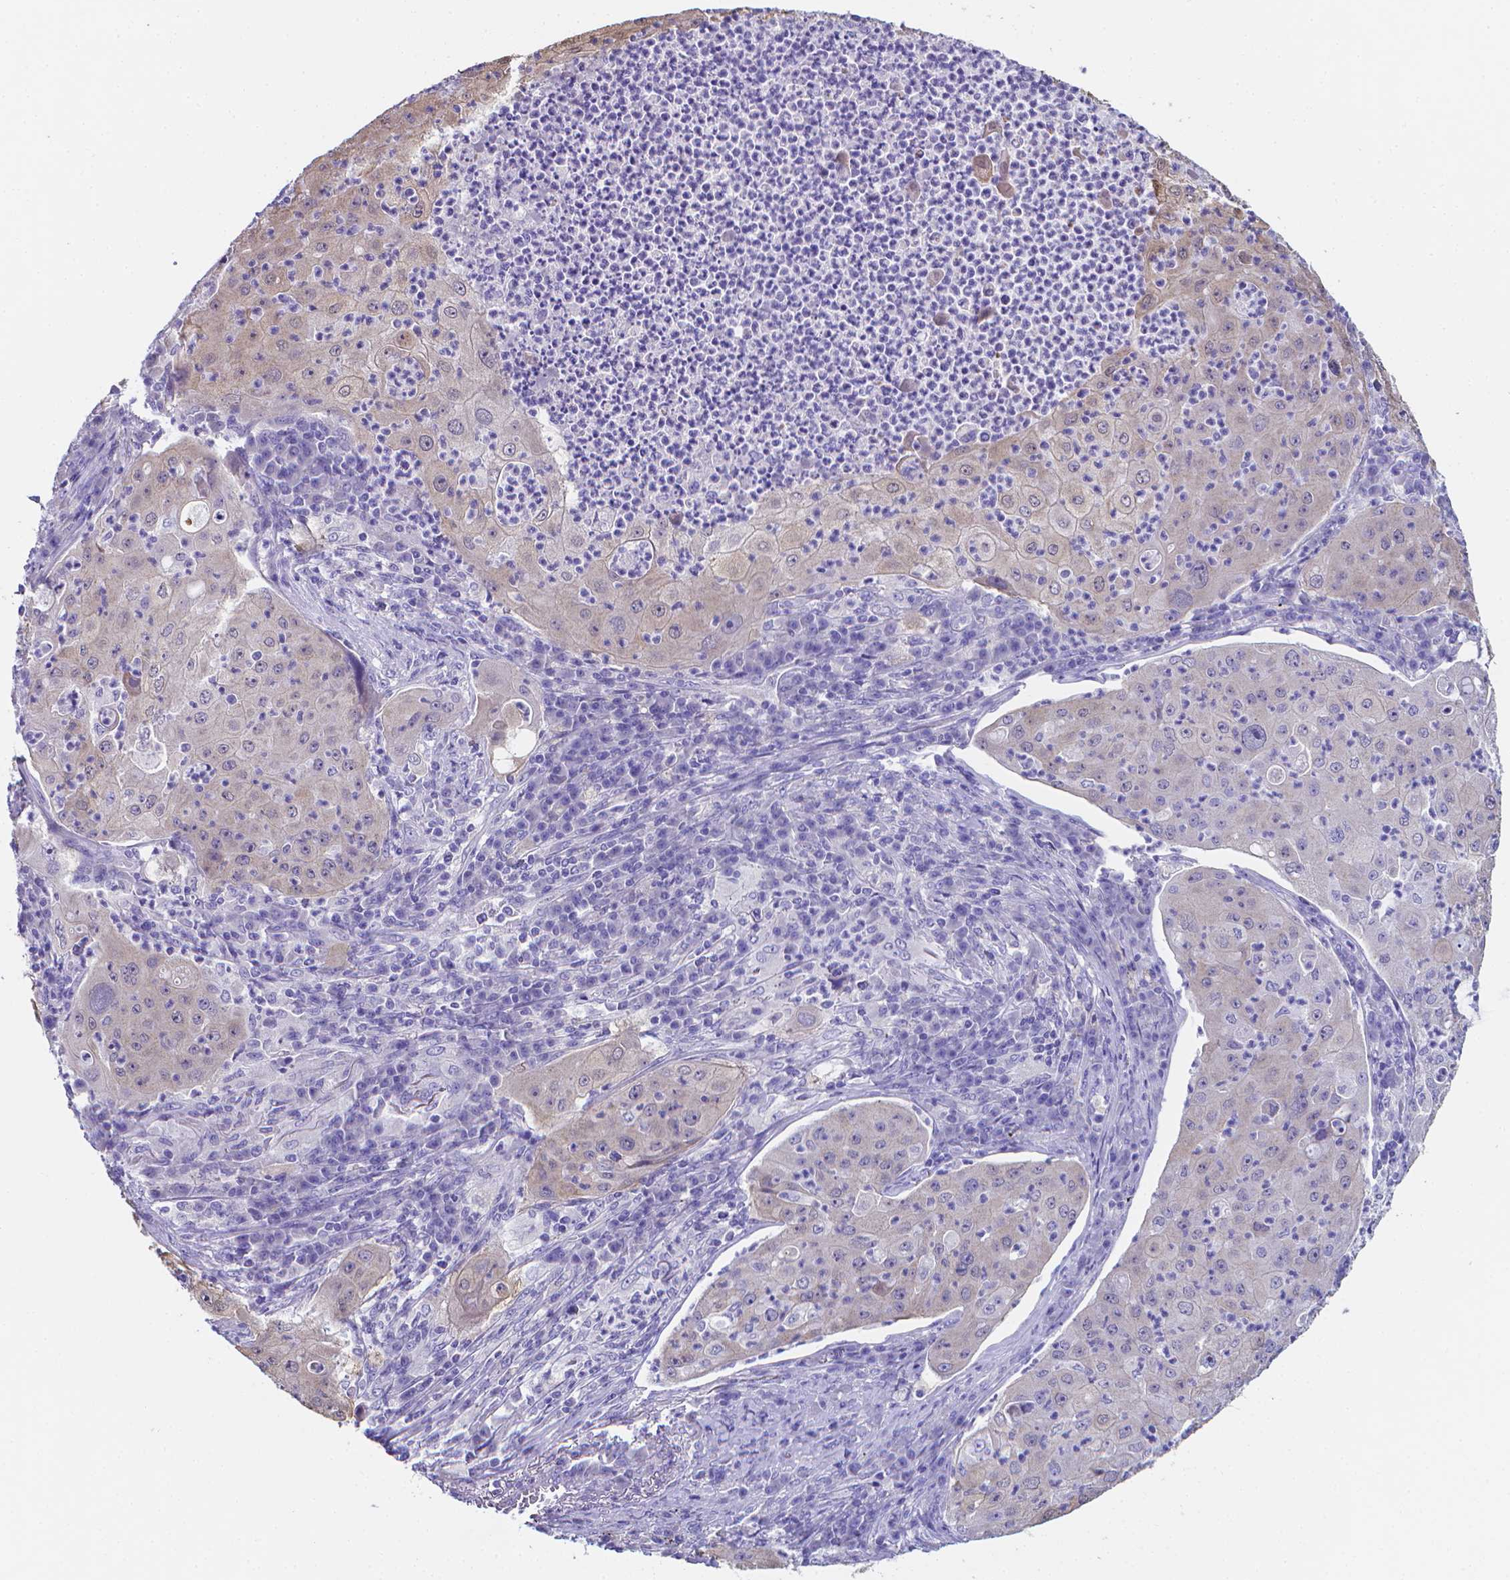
{"staining": {"intensity": "negative", "quantity": "none", "location": "none"}, "tissue": "lung cancer", "cell_type": "Tumor cells", "image_type": "cancer", "snomed": [{"axis": "morphology", "description": "Squamous cell carcinoma, NOS"}, {"axis": "topography", "description": "Lung"}], "caption": "Micrograph shows no protein staining in tumor cells of lung cancer tissue.", "gene": "LRRC73", "patient": {"sex": "female", "age": 59}}